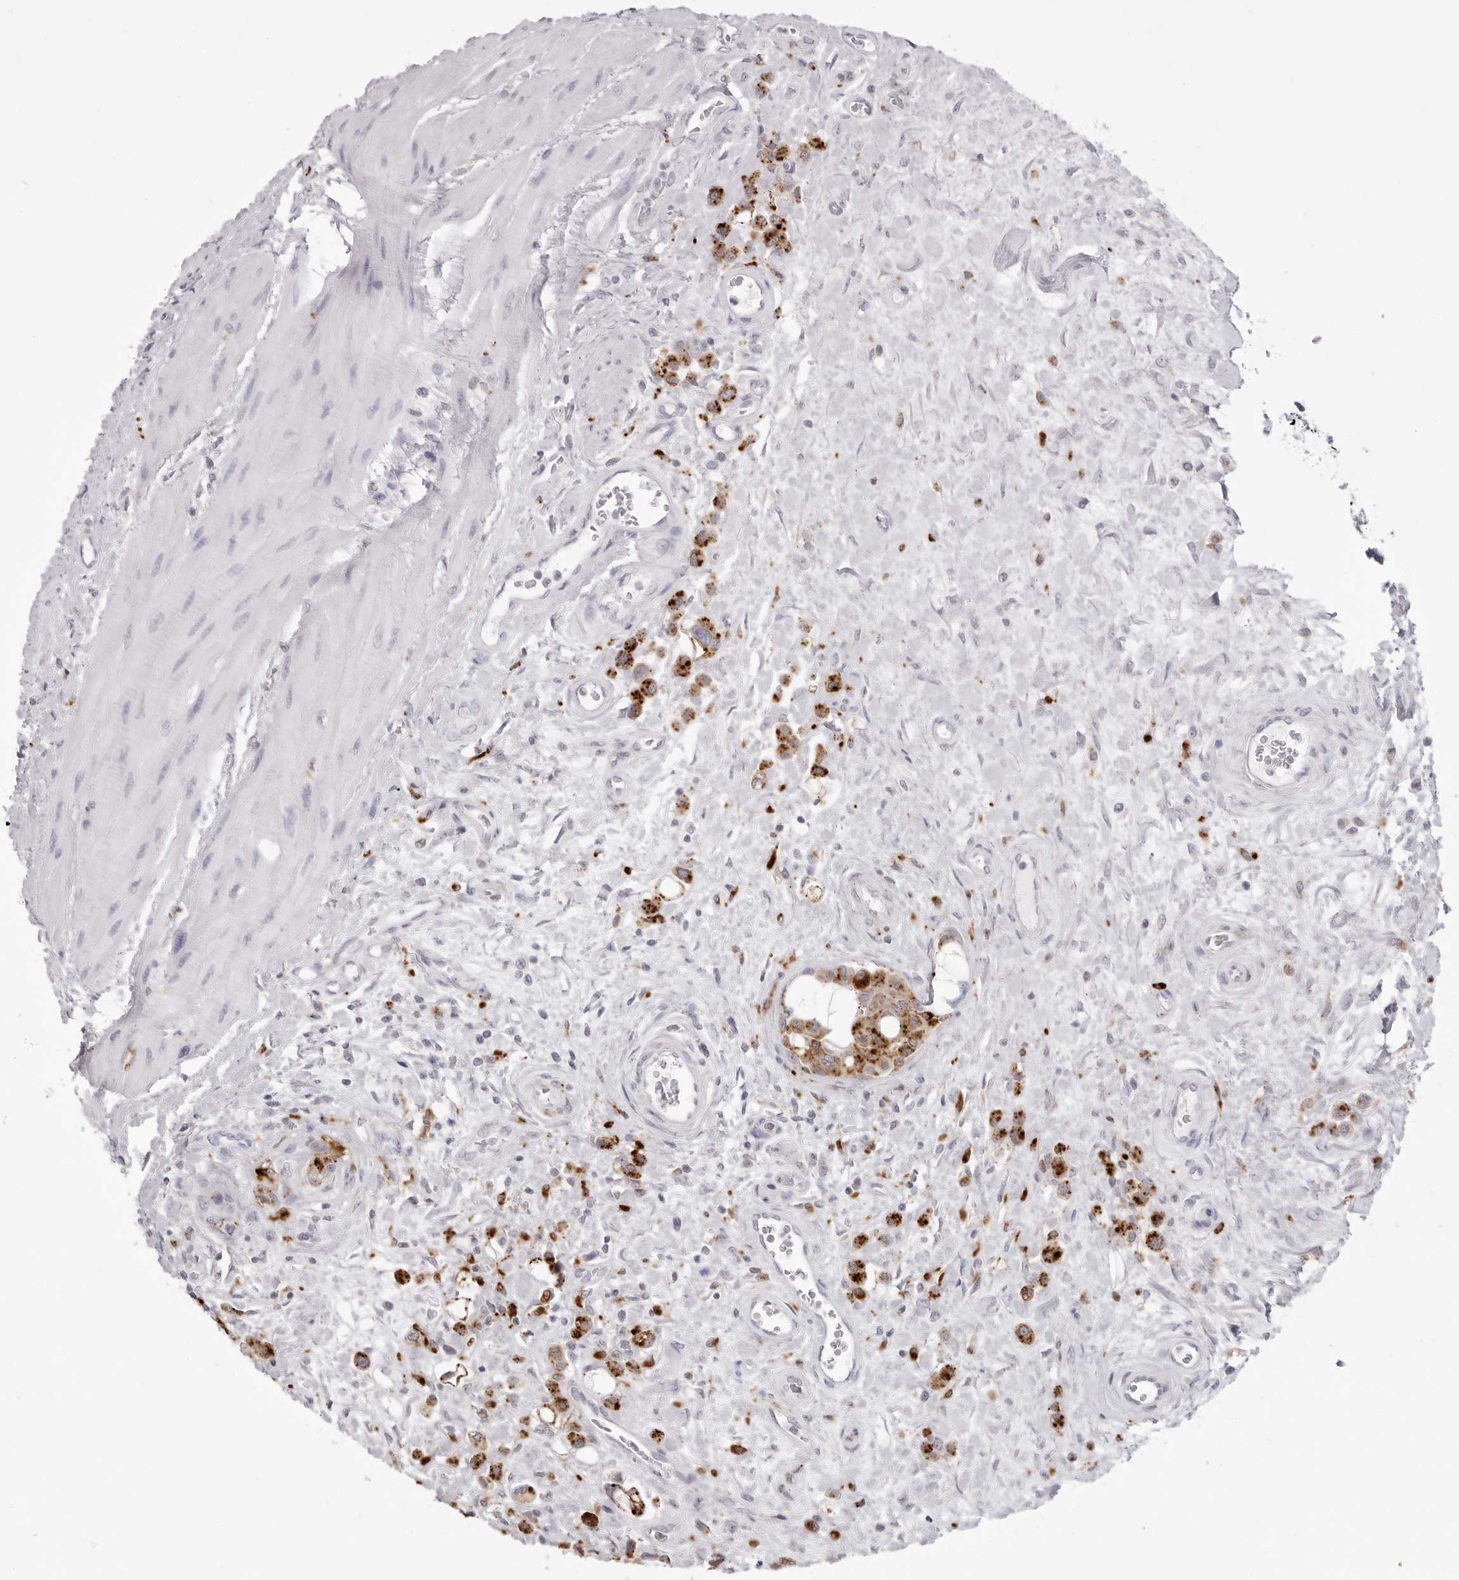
{"staining": {"intensity": "moderate", "quantity": ">75%", "location": "cytoplasmic/membranous"}, "tissue": "urothelial cancer", "cell_type": "Tumor cells", "image_type": "cancer", "snomed": [{"axis": "morphology", "description": "Urothelial carcinoma, High grade"}, {"axis": "topography", "description": "Urinary bladder"}], "caption": "IHC of human urothelial carcinoma (high-grade) displays medium levels of moderate cytoplasmic/membranous positivity in approximately >75% of tumor cells.", "gene": "IL25", "patient": {"sex": "male", "age": 50}}